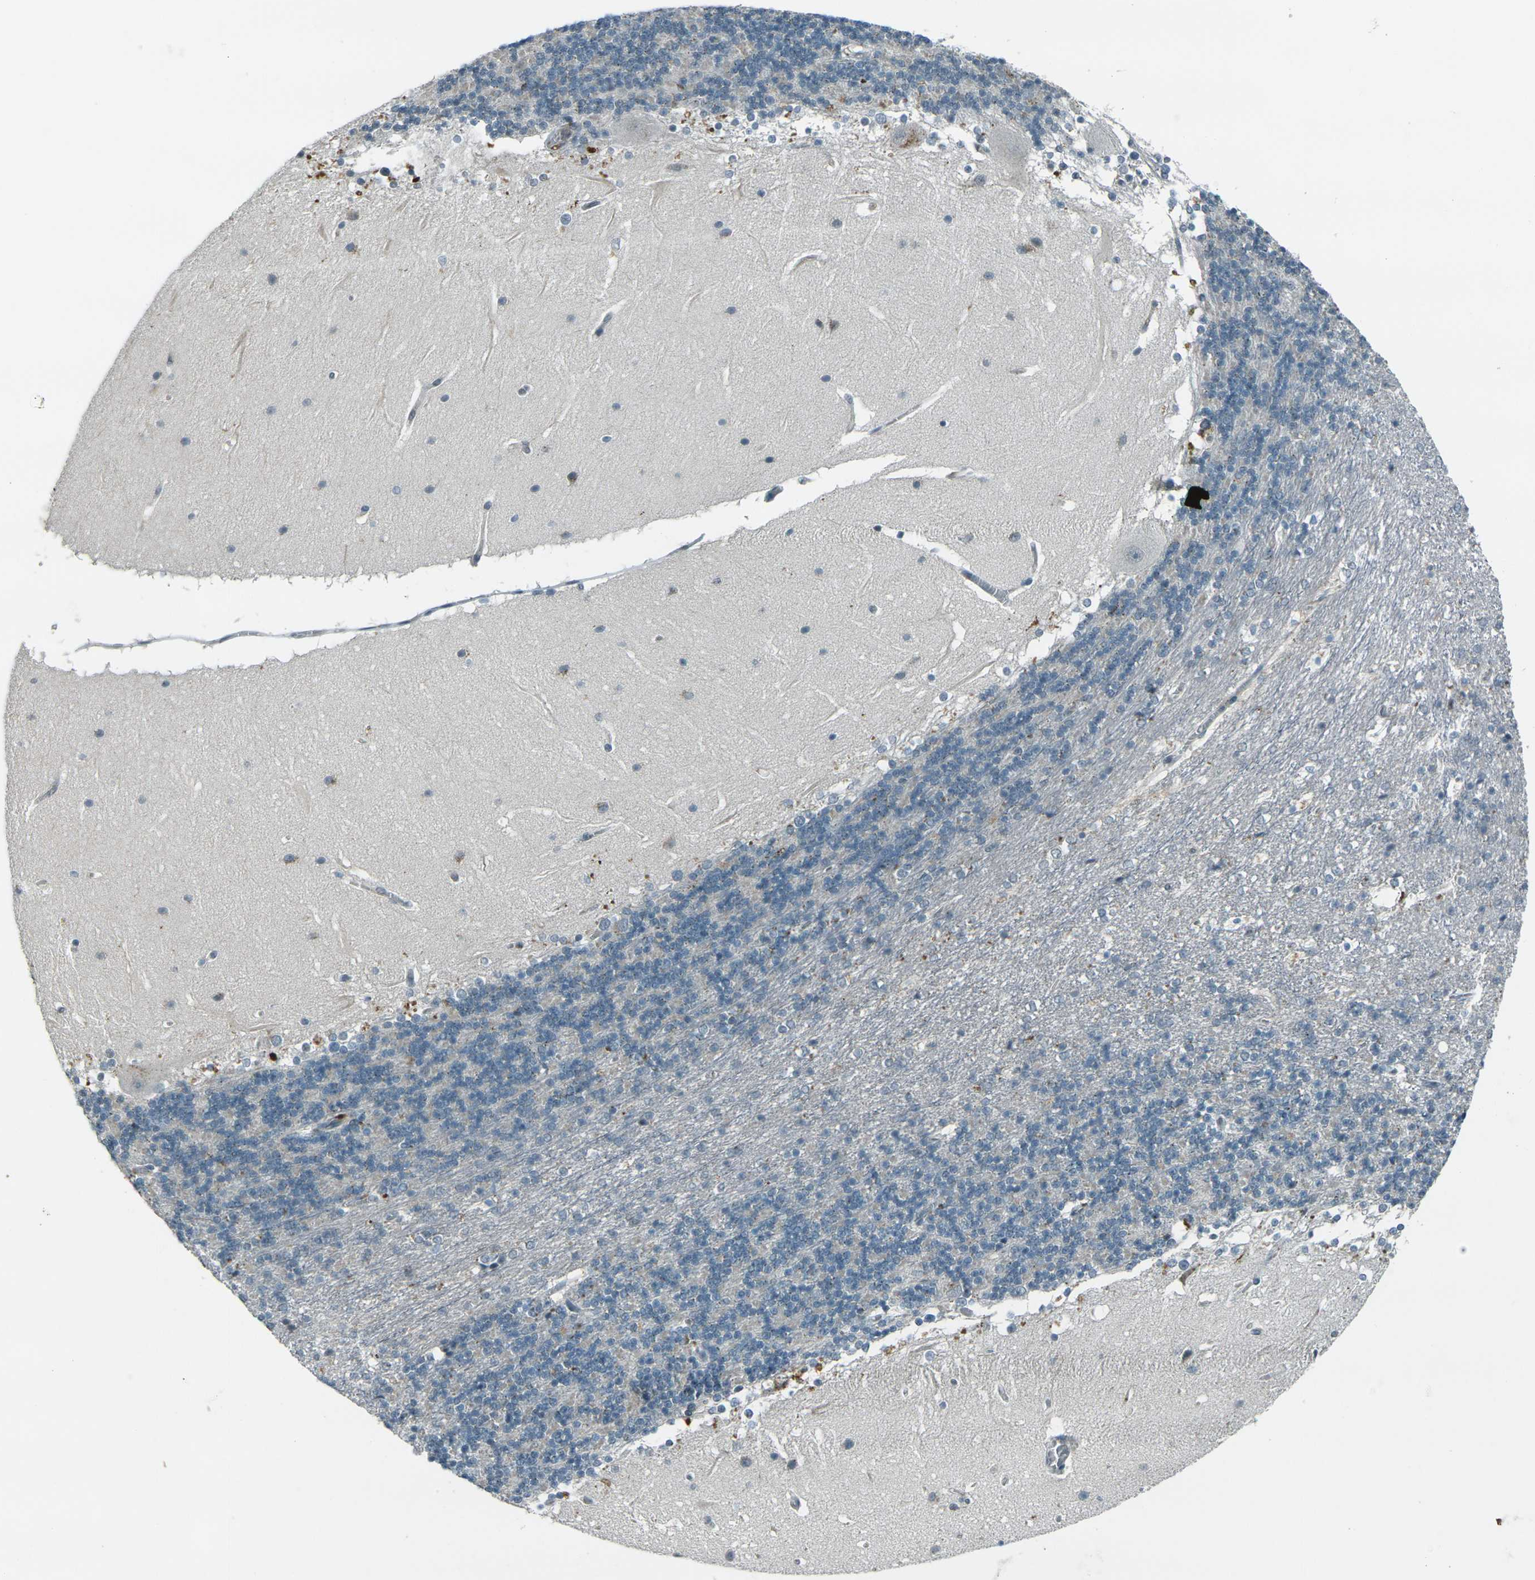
{"staining": {"intensity": "negative", "quantity": "none", "location": "none"}, "tissue": "cerebellum", "cell_type": "Cells in granular layer", "image_type": "normal", "snomed": [{"axis": "morphology", "description": "Normal tissue, NOS"}, {"axis": "topography", "description": "Cerebellum"}], "caption": "Protein analysis of benign cerebellum displays no significant expression in cells in granular layer.", "gene": "GPR19", "patient": {"sex": "female", "age": 19}}